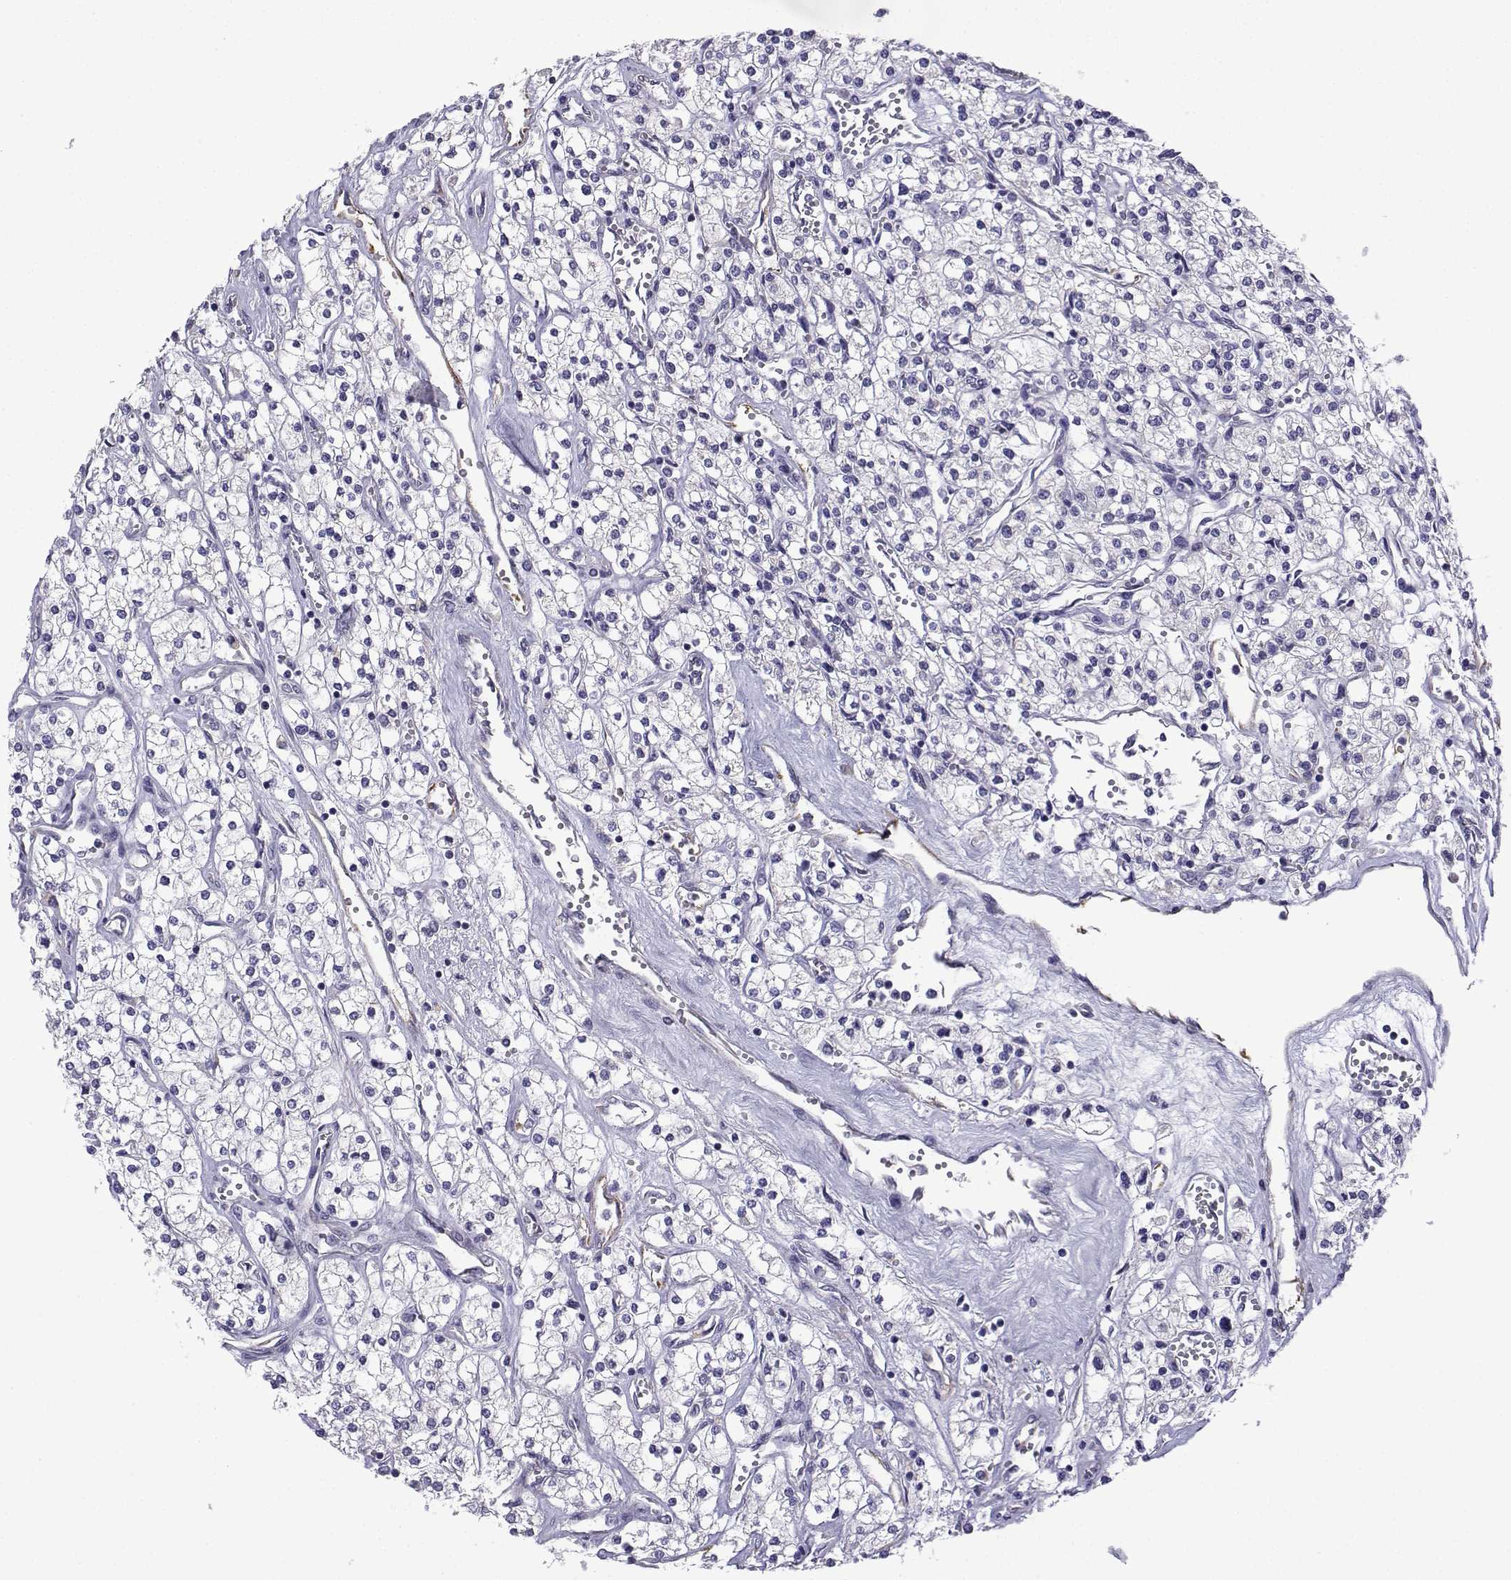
{"staining": {"intensity": "negative", "quantity": "none", "location": "none"}, "tissue": "renal cancer", "cell_type": "Tumor cells", "image_type": "cancer", "snomed": [{"axis": "morphology", "description": "Adenocarcinoma, NOS"}, {"axis": "topography", "description": "Kidney"}], "caption": "Immunohistochemistry photomicrograph of neoplastic tissue: adenocarcinoma (renal) stained with DAB demonstrates no significant protein expression in tumor cells.", "gene": "SPACA7", "patient": {"sex": "male", "age": 80}}